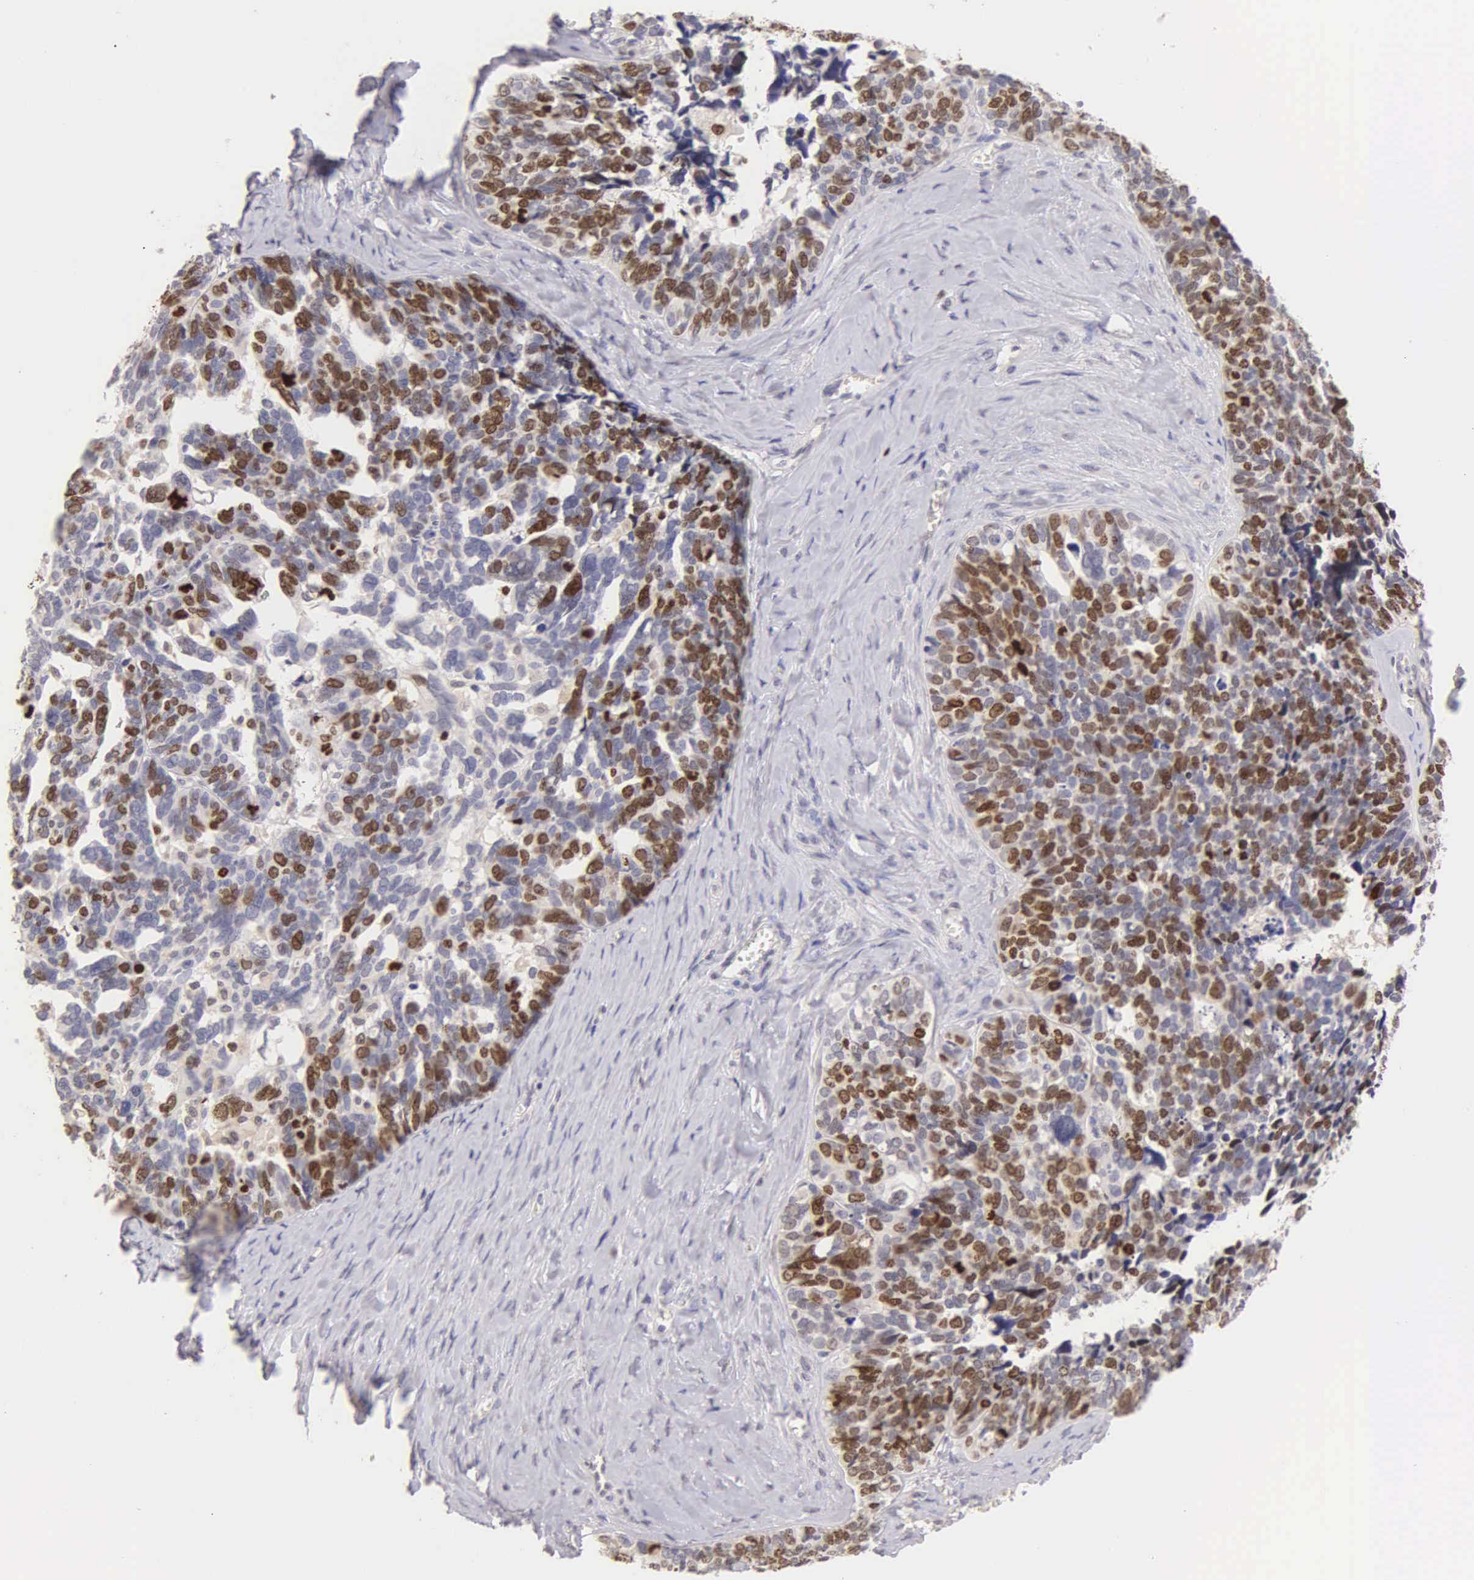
{"staining": {"intensity": "moderate", "quantity": "25%-75%", "location": "nuclear"}, "tissue": "ovarian cancer", "cell_type": "Tumor cells", "image_type": "cancer", "snomed": [{"axis": "morphology", "description": "Cystadenocarcinoma, serous, NOS"}, {"axis": "topography", "description": "Ovary"}], "caption": "An immunohistochemistry histopathology image of tumor tissue is shown. Protein staining in brown highlights moderate nuclear positivity in ovarian cancer (serous cystadenocarcinoma) within tumor cells.", "gene": "MKI67", "patient": {"sex": "female", "age": 77}}